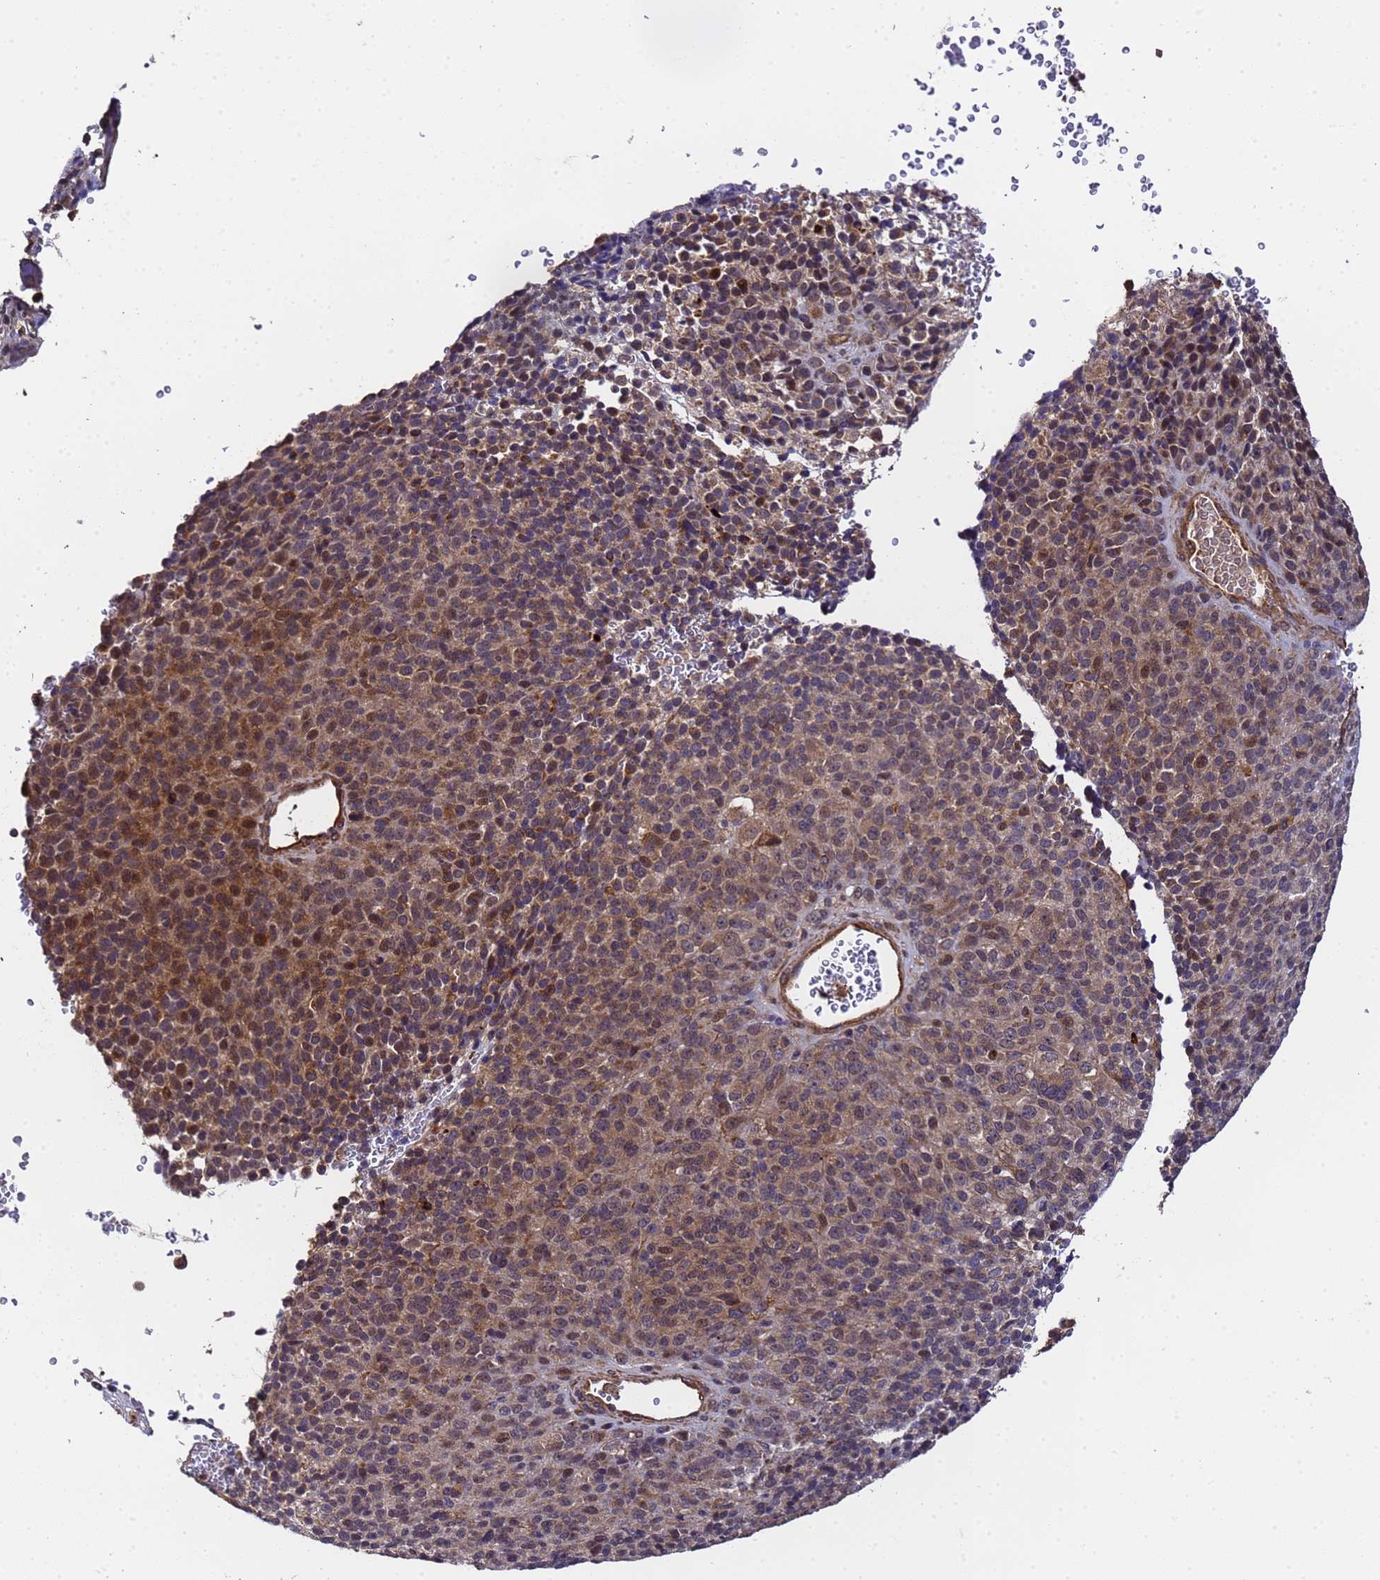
{"staining": {"intensity": "moderate", "quantity": ">75%", "location": "cytoplasmic/membranous,nuclear"}, "tissue": "melanoma", "cell_type": "Tumor cells", "image_type": "cancer", "snomed": [{"axis": "morphology", "description": "Malignant melanoma, Metastatic site"}, {"axis": "topography", "description": "Brain"}], "caption": "Malignant melanoma (metastatic site) was stained to show a protein in brown. There is medium levels of moderate cytoplasmic/membranous and nuclear staining in about >75% of tumor cells. (Brightfield microscopy of DAB IHC at high magnification).", "gene": "GSTCD", "patient": {"sex": "female", "age": 56}}